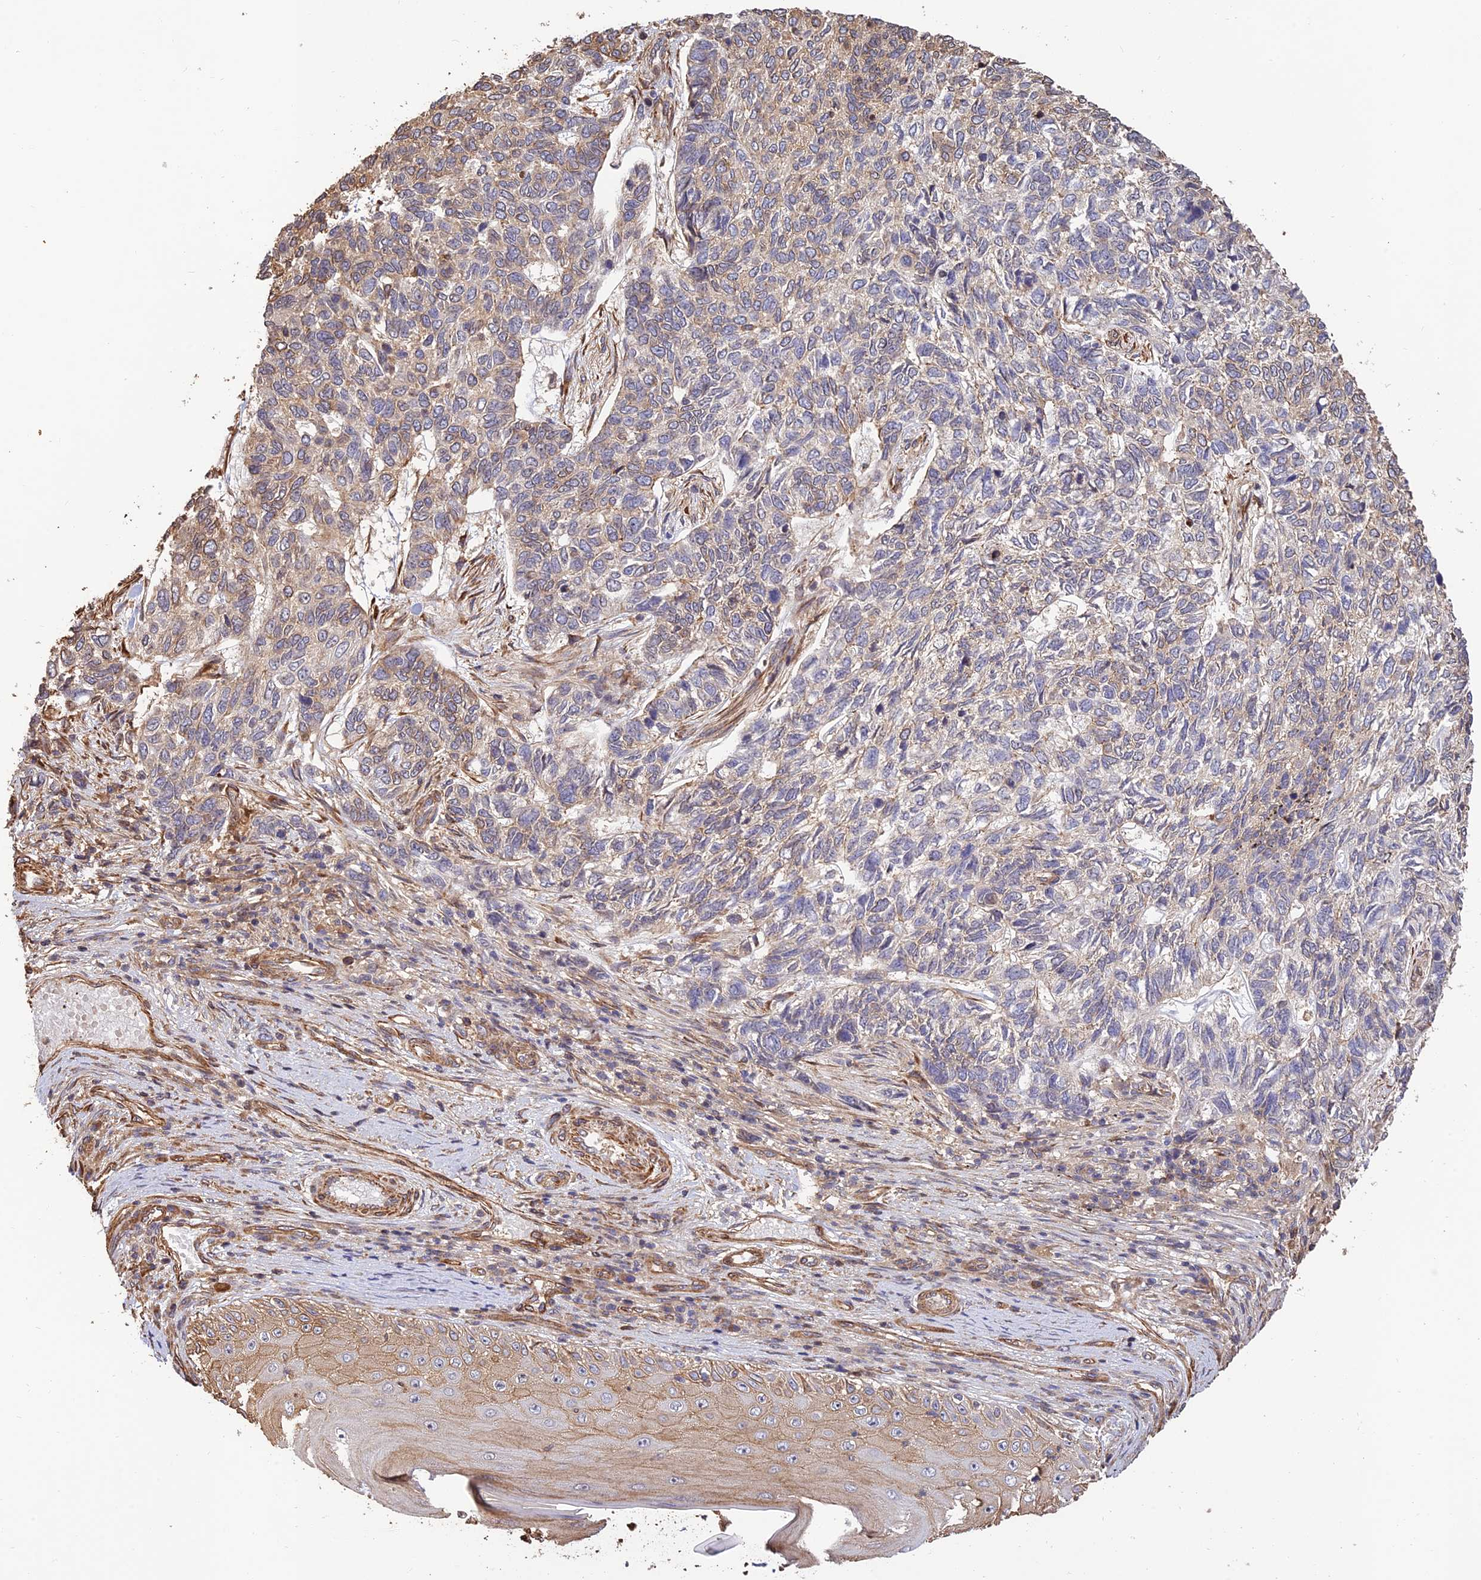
{"staining": {"intensity": "weak", "quantity": "<25%", "location": "cytoplasmic/membranous"}, "tissue": "skin cancer", "cell_type": "Tumor cells", "image_type": "cancer", "snomed": [{"axis": "morphology", "description": "Basal cell carcinoma"}, {"axis": "topography", "description": "Skin"}], "caption": "Protein analysis of basal cell carcinoma (skin) demonstrates no significant staining in tumor cells. Nuclei are stained in blue.", "gene": "CREBL2", "patient": {"sex": "female", "age": 65}}